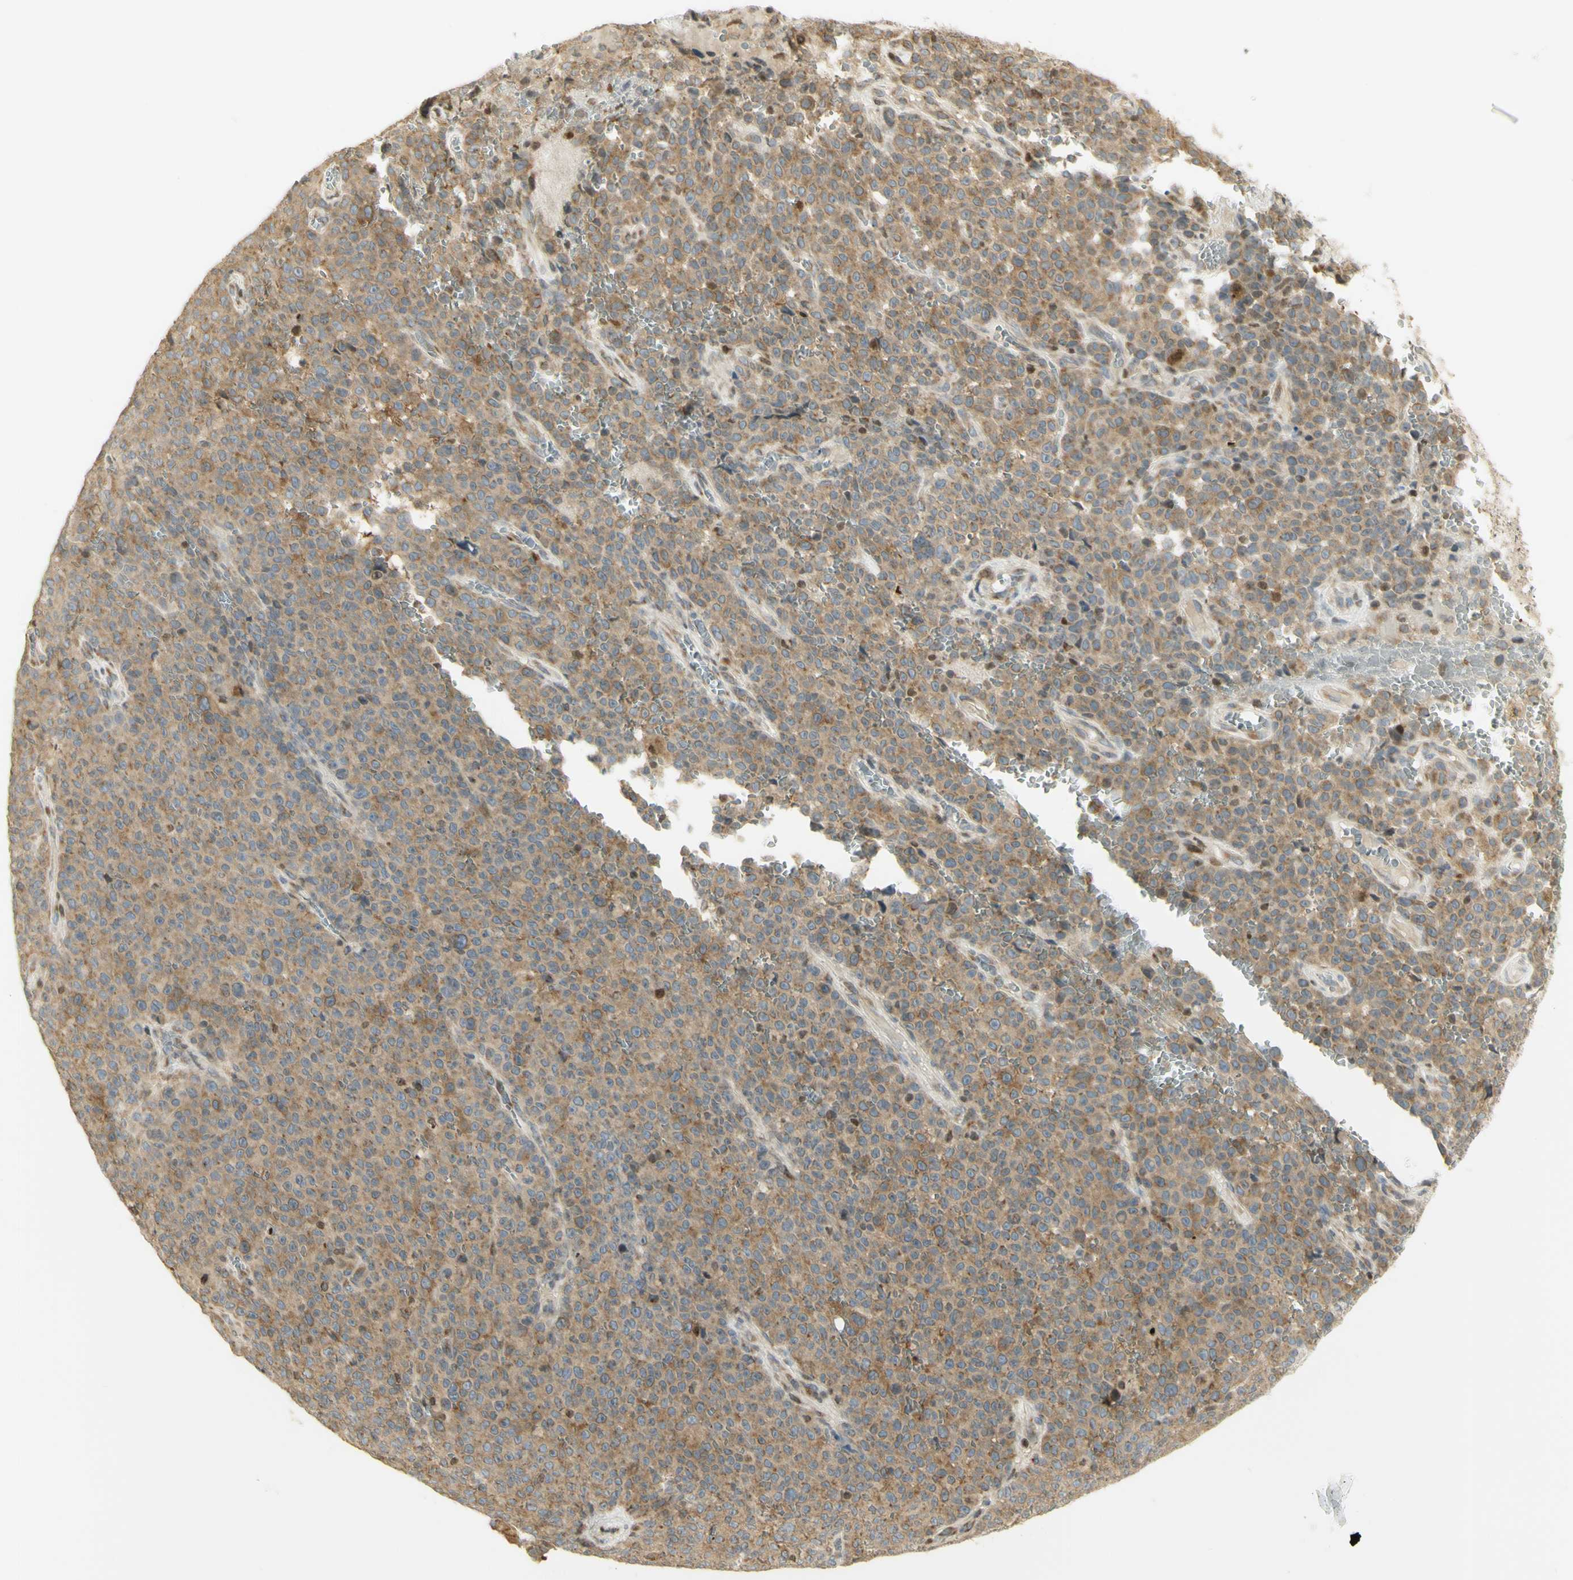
{"staining": {"intensity": "moderate", "quantity": ">75%", "location": "cytoplasmic/membranous"}, "tissue": "melanoma", "cell_type": "Tumor cells", "image_type": "cancer", "snomed": [{"axis": "morphology", "description": "Malignant melanoma, NOS"}, {"axis": "topography", "description": "Skin"}], "caption": "IHC staining of malignant melanoma, which reveals medium levels of moderate cytoplasmic/membranous staining in approximately >75% of tumor cells indicating moderate cytoplasmic/membranous protein expression. The staining was performed using DAB (3,3'-diaminobenzidine) (brown) for protein detection and nuclei were counterstained in hematoxylin (blue).", "gene": "KIF11", "patient": {"sex": "female", "age": 82}}